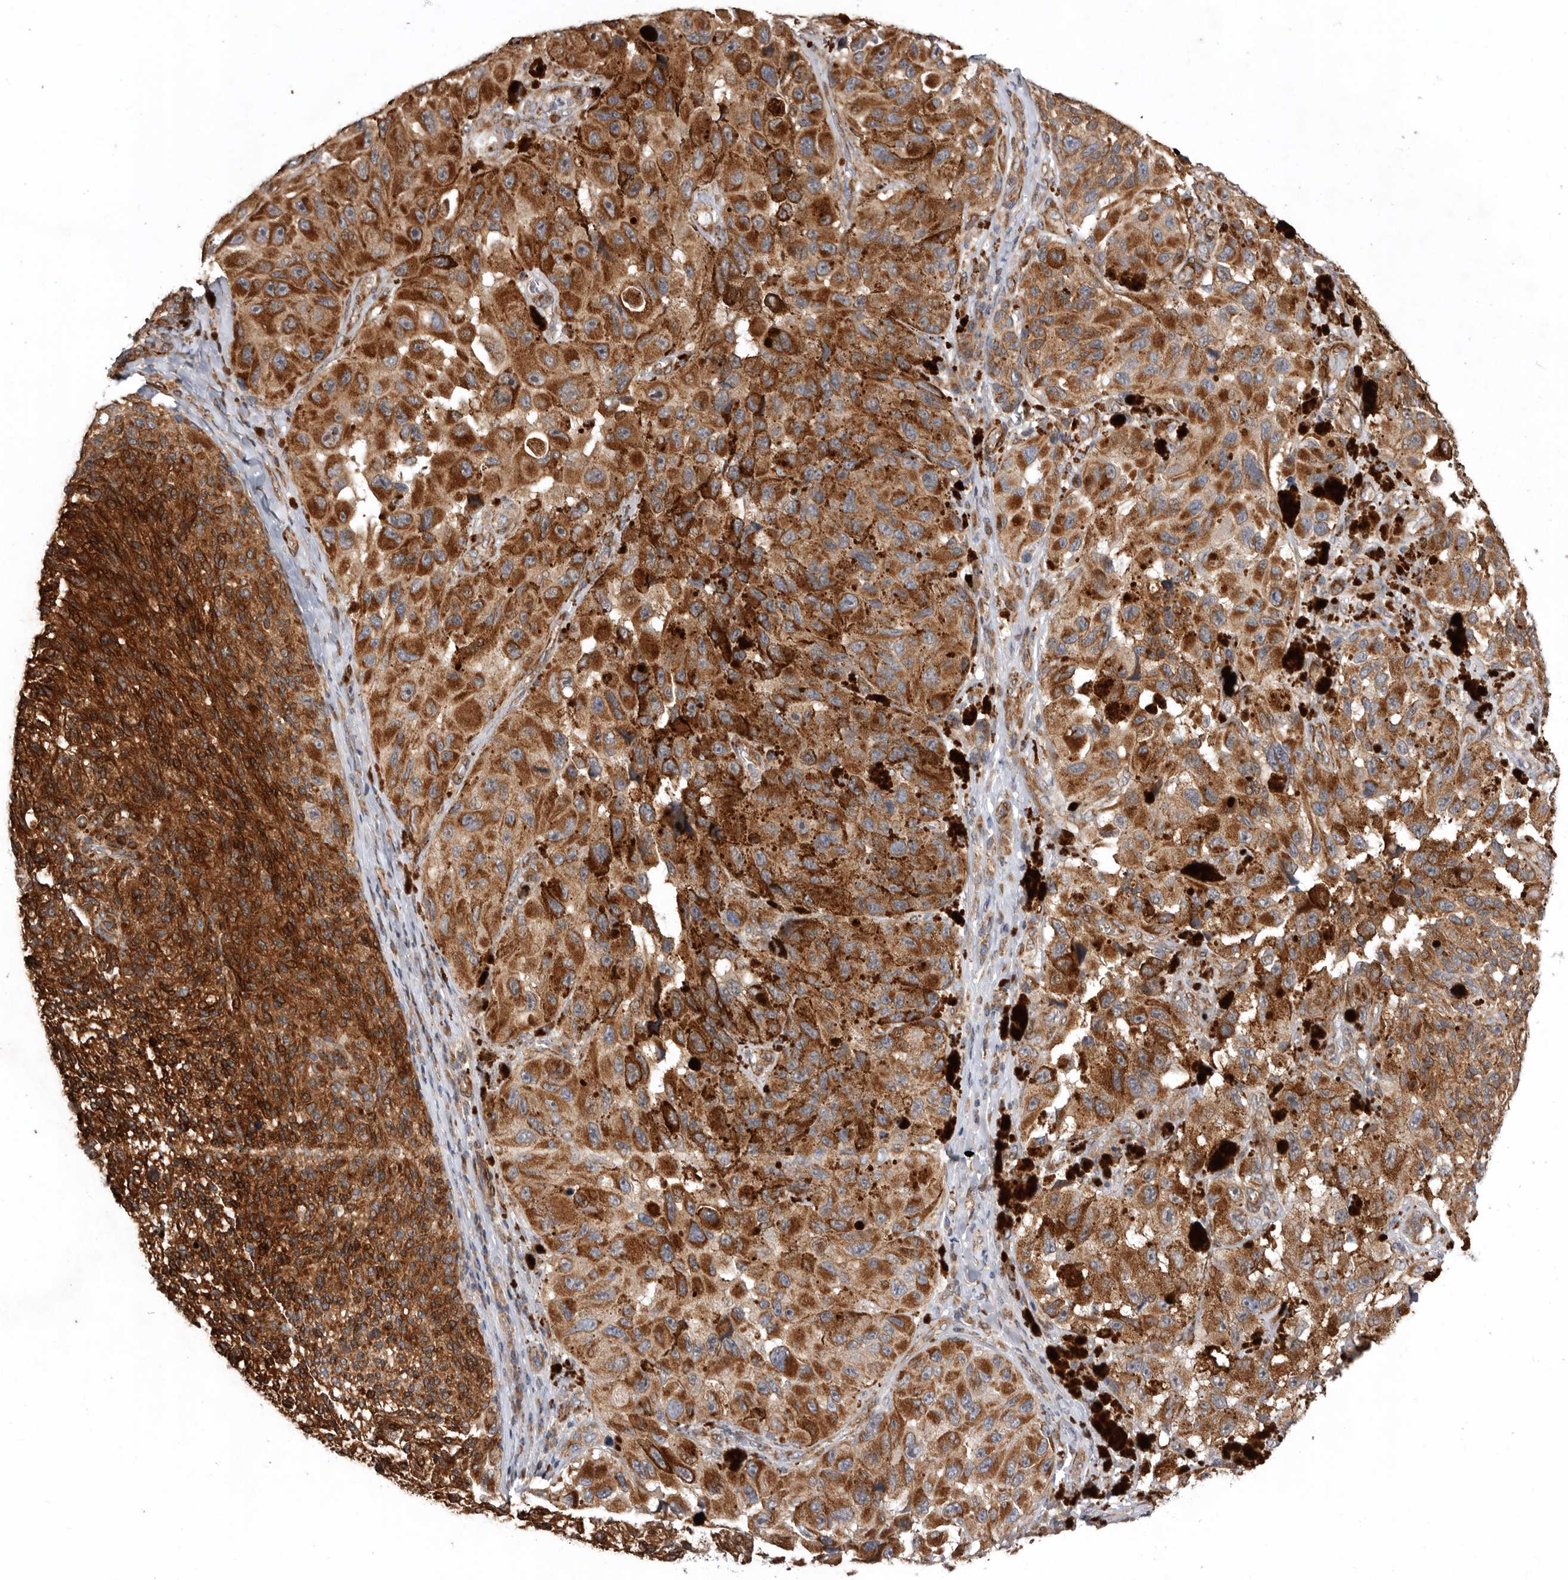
{"staining": {"intensity": "strong", "quantity": ">75%", "location": "cytoplasmic/membranous"}, "tissue": "melanoma", "cell_type": "Tumor cells", "image_type": "cancer", "snomed": [{"axis": "morphology", "description": "Malignant melanoma, NOS"}, {"axis": "topography", "description": "Skin"}], "caption": "Immunohistochemistry (IHC) of melanoma exhibits high levels of strong cytoplasmic/membranous positivity in about >75% of tumor cells. (DAB IHC, brown staining for protein, blue staining for nuclei).", "gene": "PROKR1", "patient": {"sex": "female", "age": 73}}